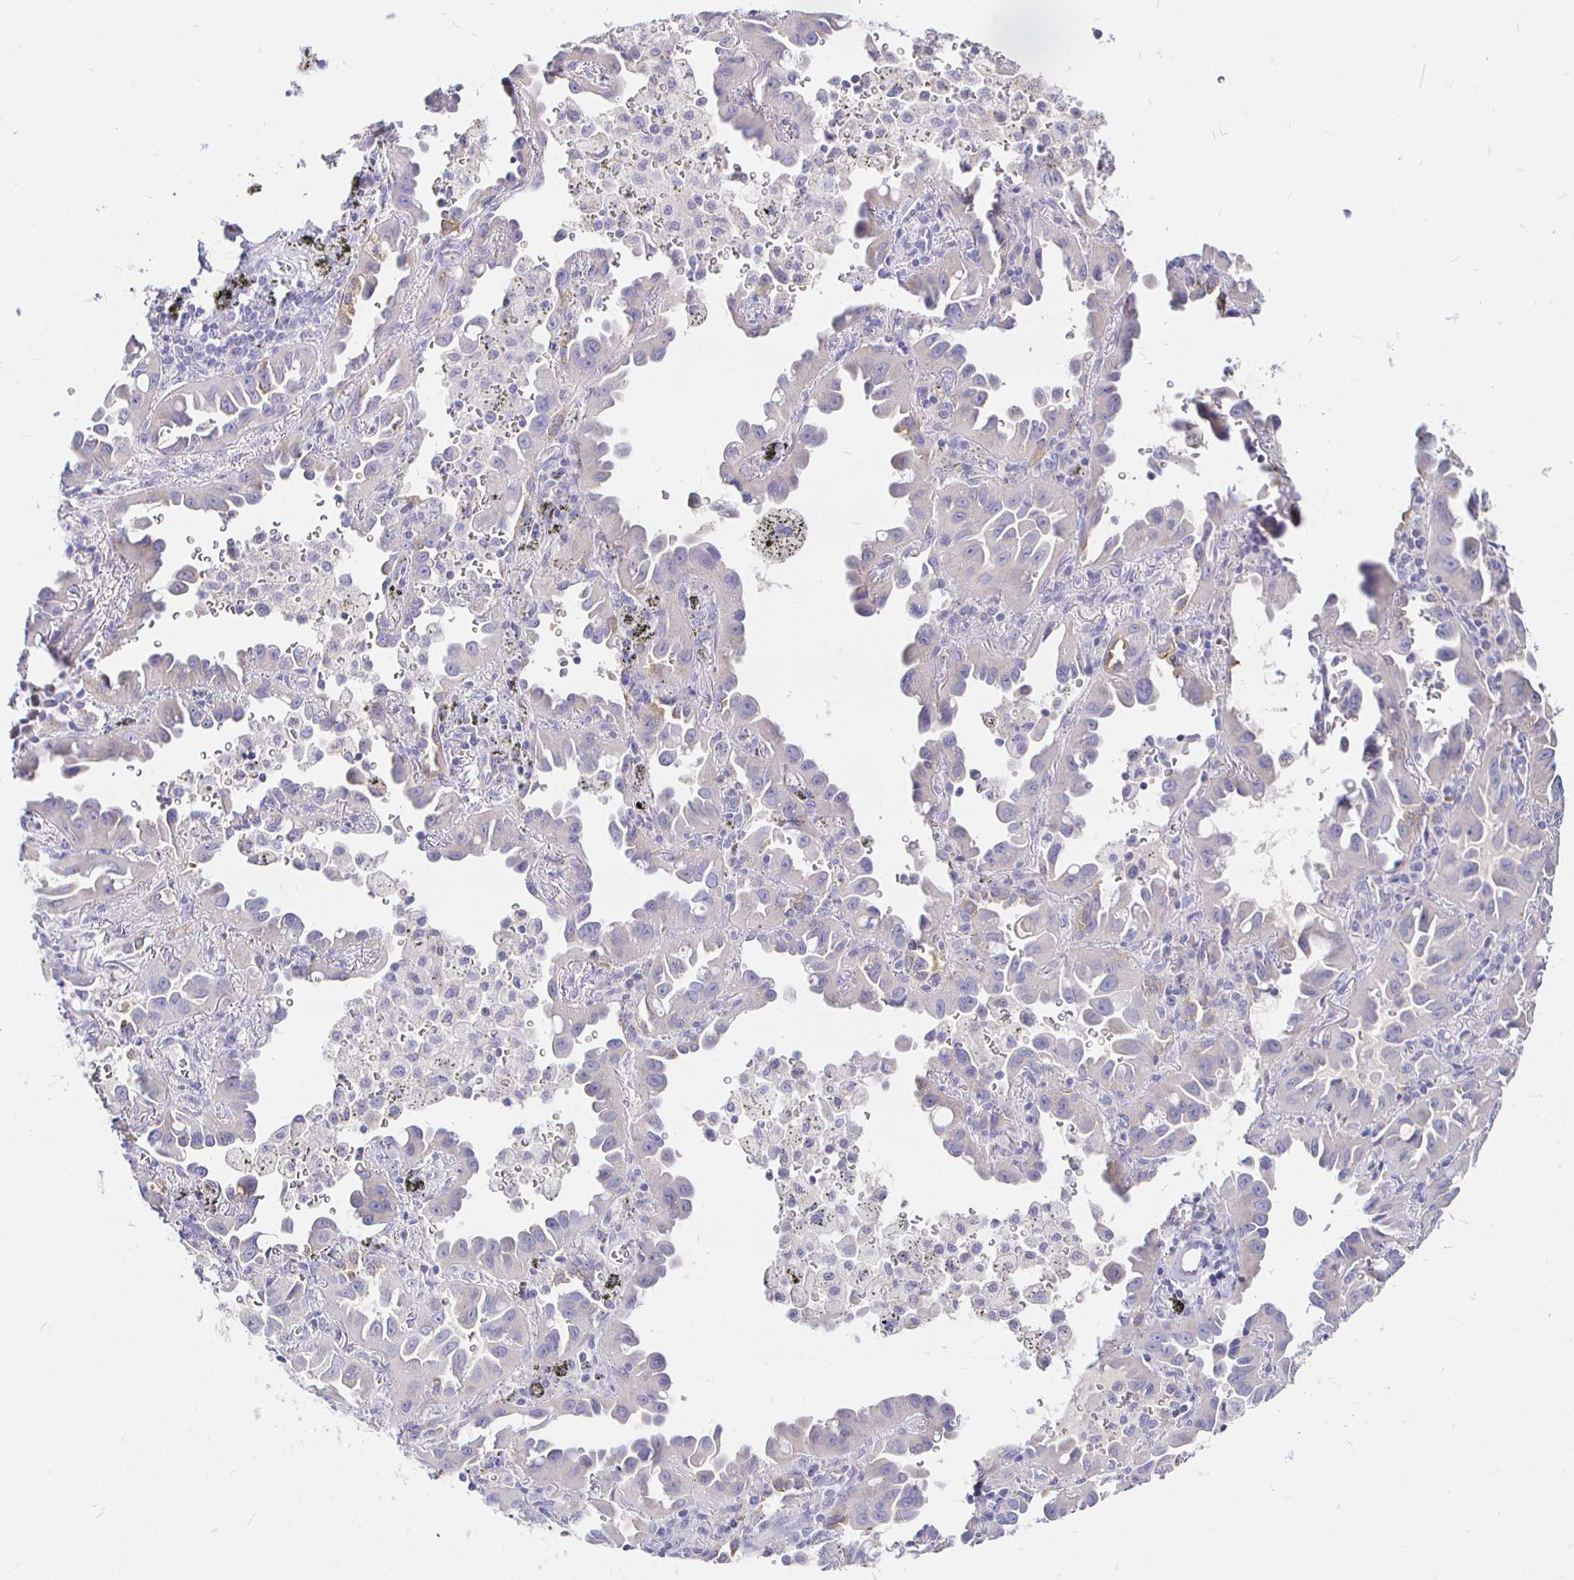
{"staining": {"intensity": "negative", "quantity": "none", "location": "none"}, "tissue": "lung cancer", "cell_type": "Tumor cells", "image_type": "cancer", "snomed": [{"axis": "morphology", "description": "Adenocarcinoma, NOS"}, {"axis": "topography", "description": "Lung"}], "caption": "Immunohistochemical staining of lung adenocarcinoma demonstrates no significant staining in tumor cells. (DAB (3,3'-diaminobenzidine) IHC visualized using brightfield microscopy, high magnification).", "gene": "NECAB1", "patient": {"sex": "male", "age": 68}}